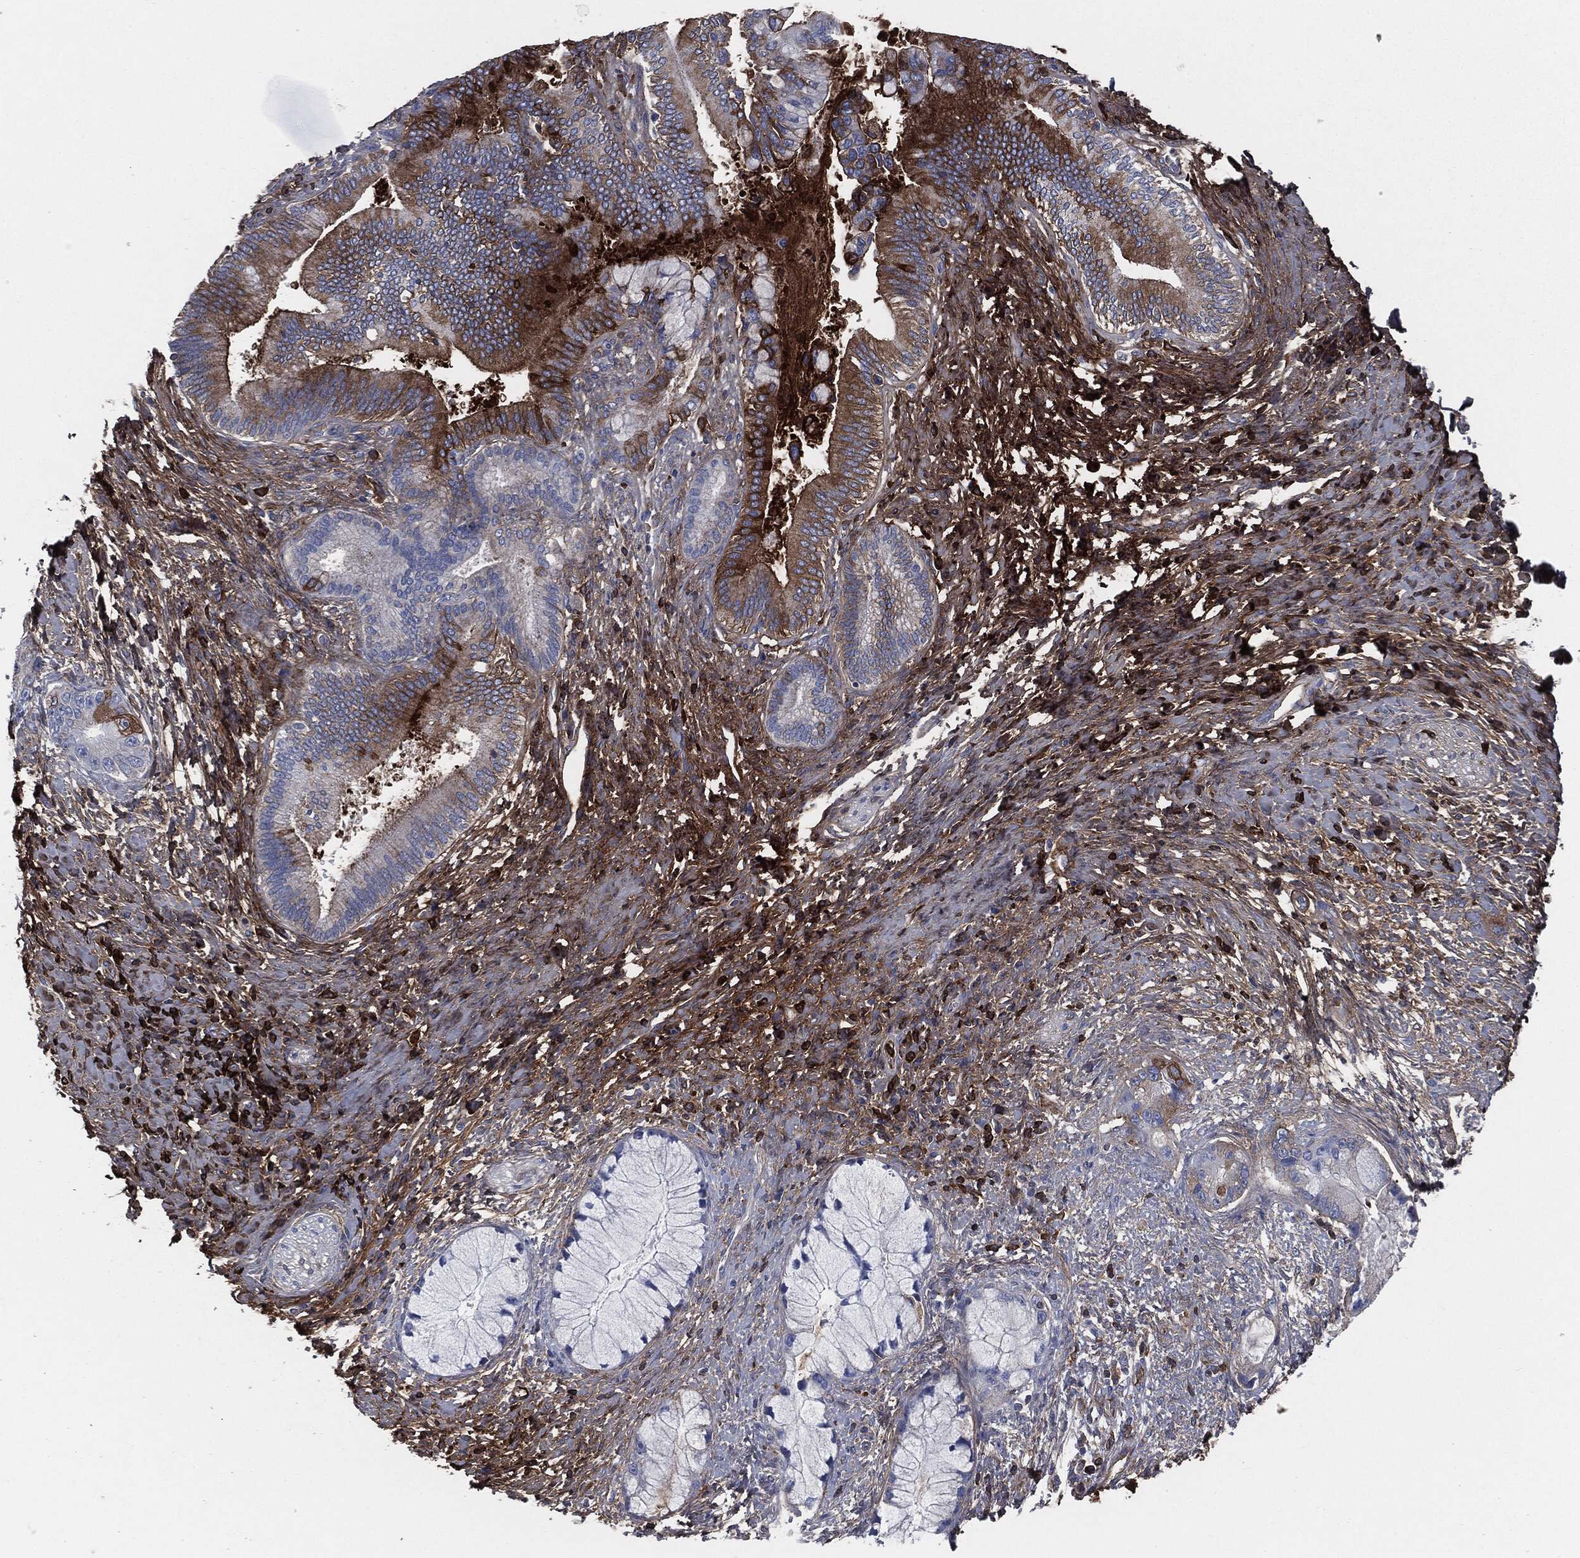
{"staining": {"intensity": "strong", "quantity": "<25%", "location": "cytoplasmic/membranous"}, "tissue": "liver cancer", "cell_type": "Tumor cells", "image_type": "cancer", "snomed": [{"axis": "morphology", "description": "Normal tissue, NOS"}, {"axis": "morphology", "description": "Cholangiocarcinoma"}, {"axis": "topography", "description": "Liver"}, {"axis": "topography", "description": "Peripheral nerve tissue"}], "caption": "Immunohistochemistry of cholangiocarcinoma (liver) shows medium levels of strong cytoplasmic/membranous expression in about <25% of tumor cells.", "gene": "APOB", "patient": {"sex": "male", "age": 50}}